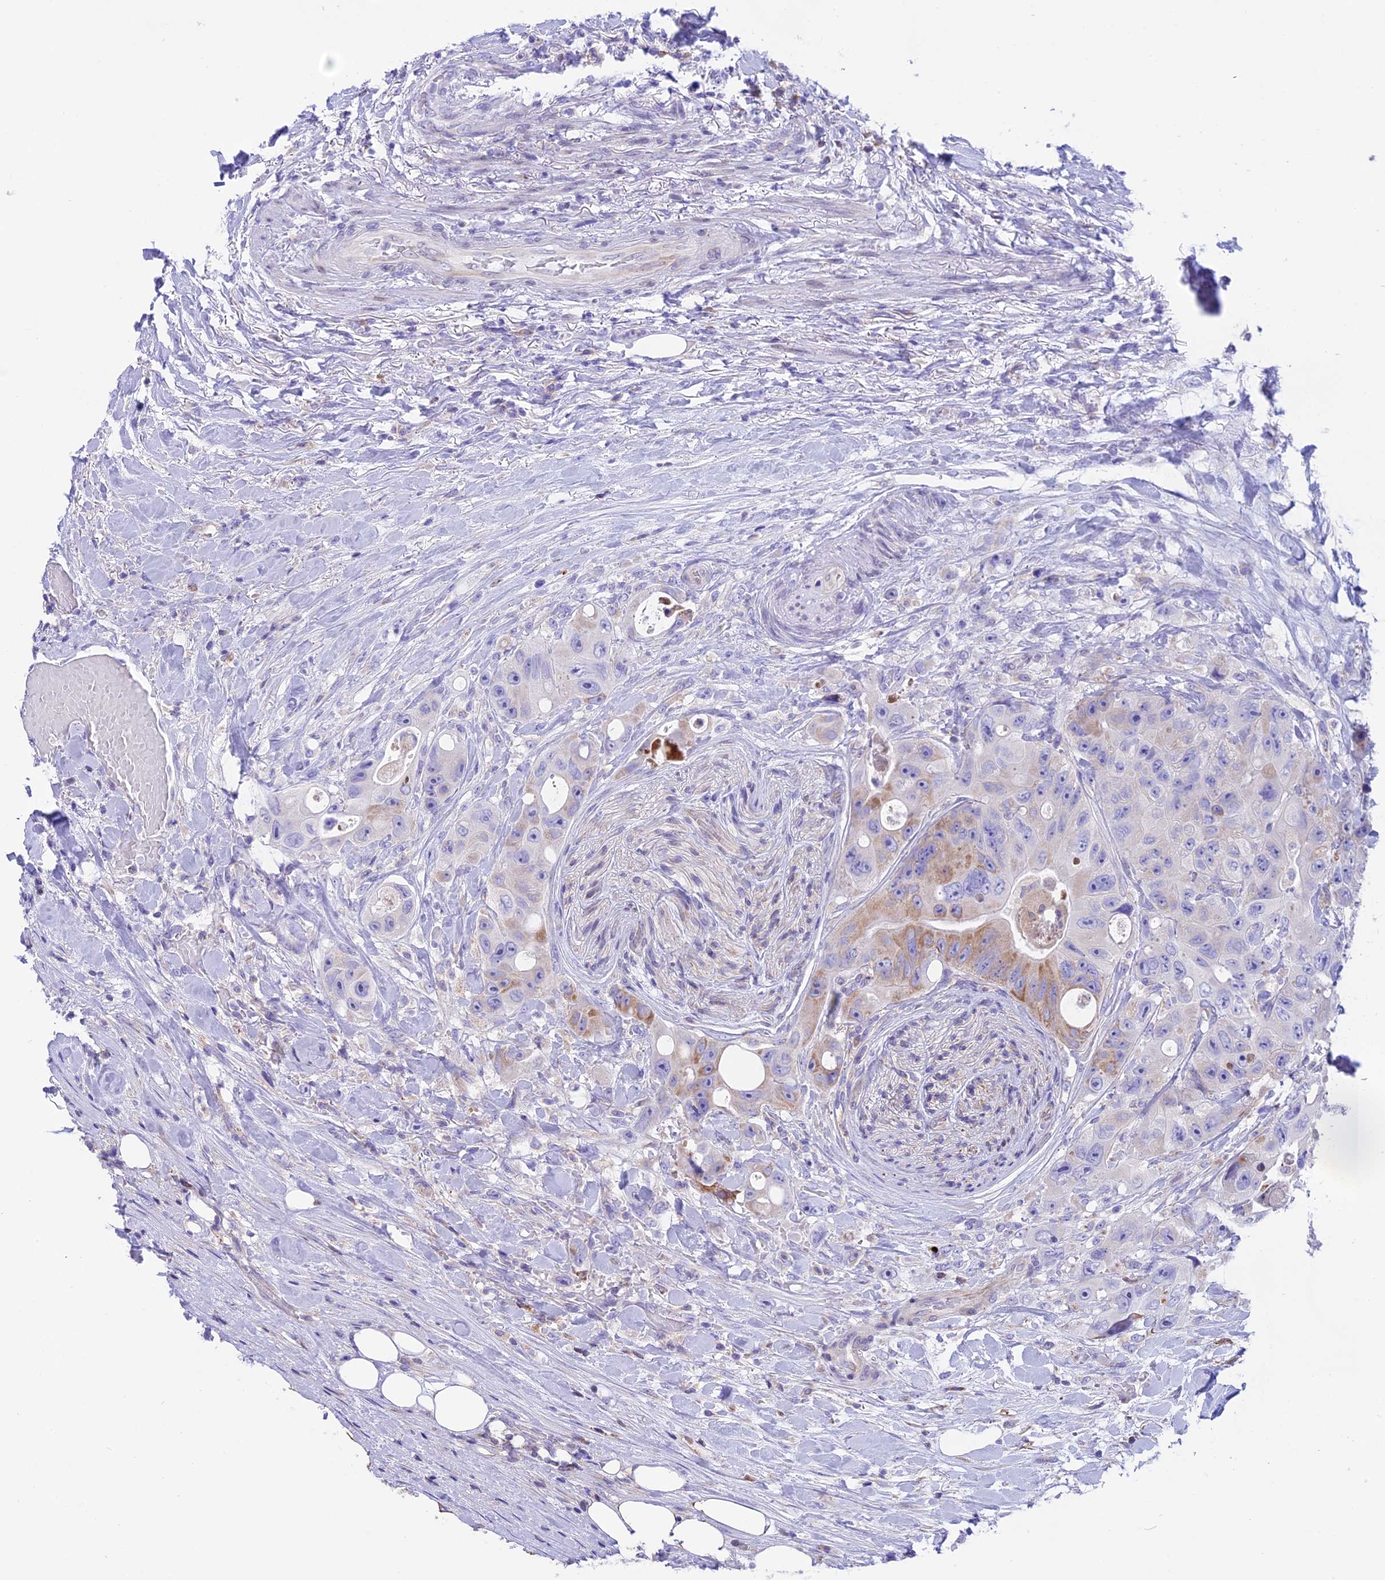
{"staining": {"intensity": "moderate", "quantity": "<25%", "location": "cytoplasmic/membranous"}, "tissue": "colorectal cancer", "cell_type": "Tumor cells", "image_type": "cancer", "snomed": [{"axis": "morphology", "description": "Adenocarcinoma, NOS"}, {"axis": "topography", "description": "Colon"}], "caption": "DAB immunohistochemical staining of adenocarcinoma (colorectal) reveals moderate cytoplasmic/membranous protein expression in about <25% of tumor cells. (Brightfield microscopy of DAB IHC at high magnification).", "gene": "DOC2B", "patient": {"sex": "female", "age": 46}}